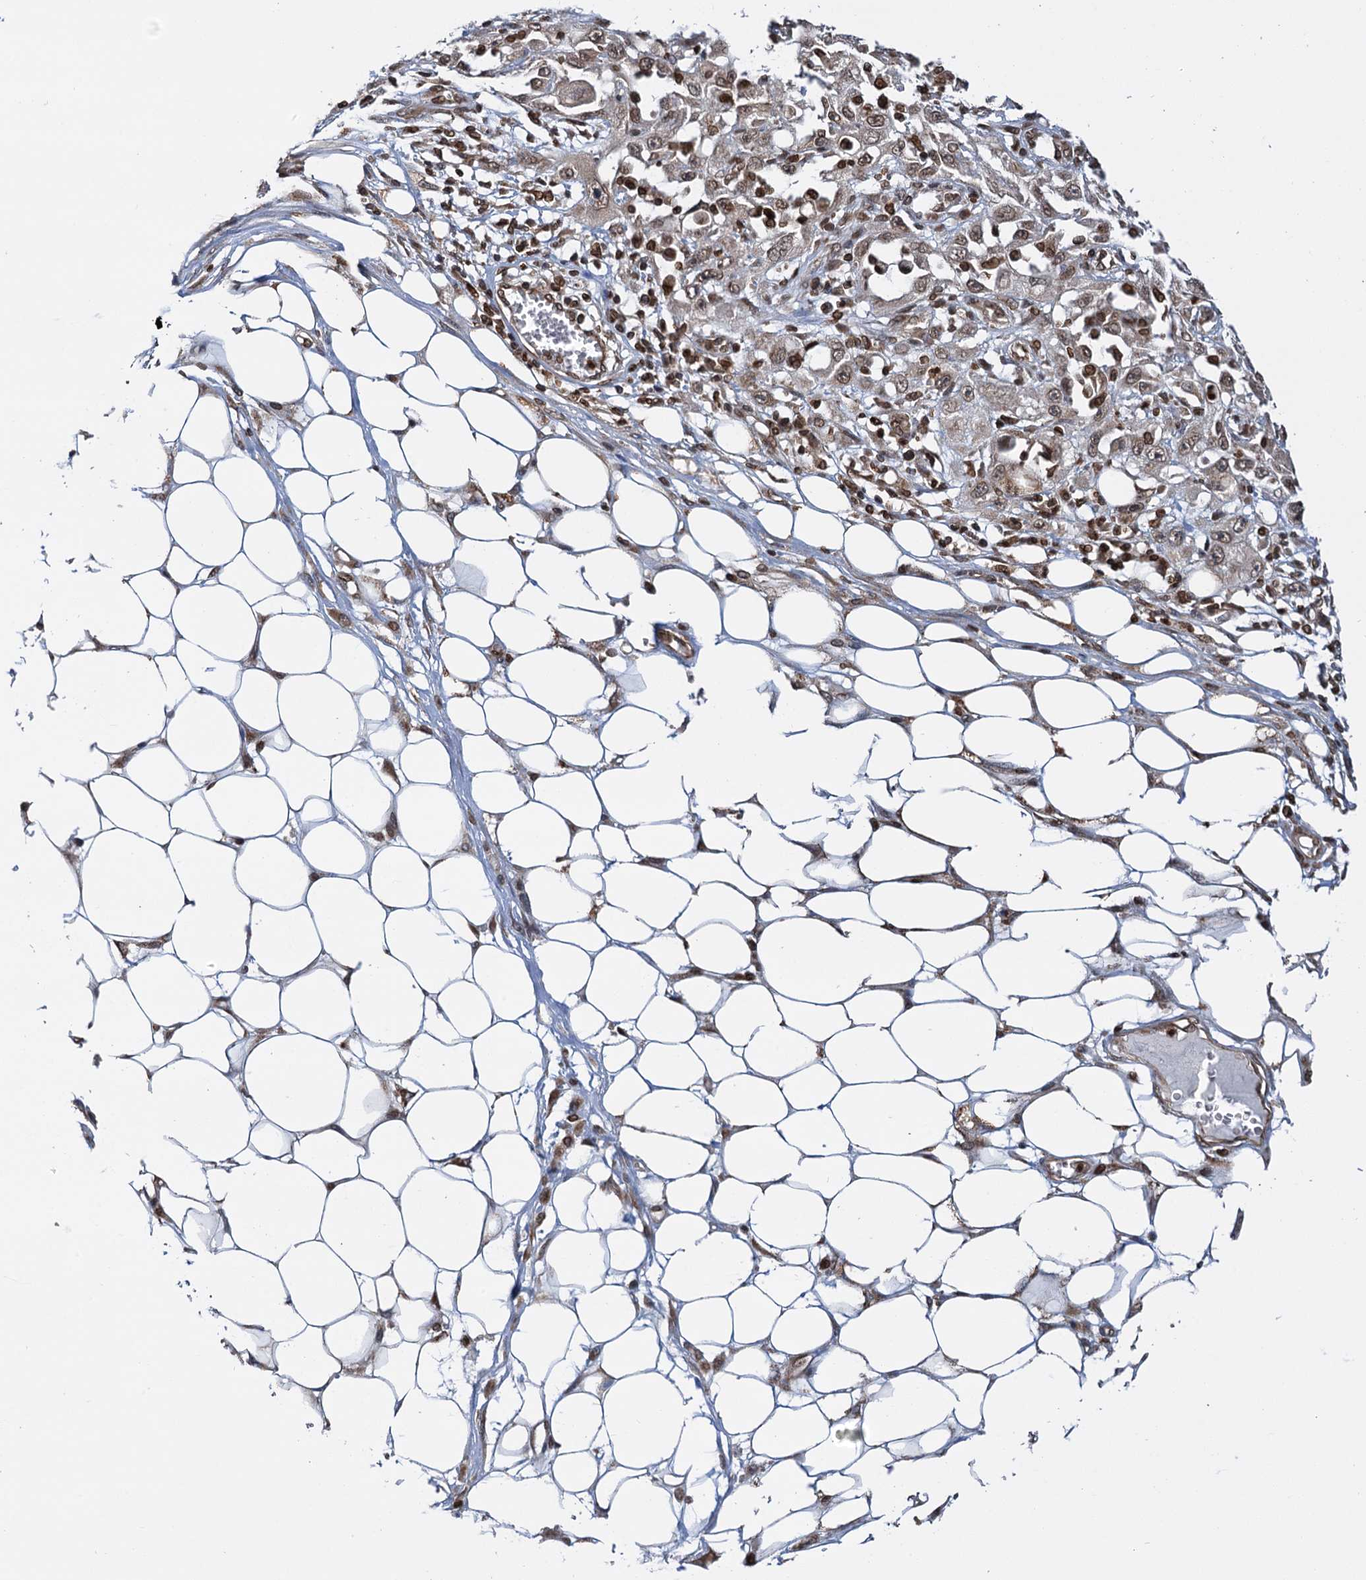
{"staining": {"intensity": "moderate", "quantity": ">75%", "location": "nuclear"}, "tissue": "skin cancer", "cell_type": "Tumor cells", "image_type": "cancer", "snomed": [{"axis": "morphology", "description": "Squamous cell carcinoma, NOS"}, {"axis": "morphology", "description": "Squamous cell carcinoma, metastatic, NOS"}, {"axis": "topography", "description": "Skin"}, {"axis": "topography", "description": "Lymph node"}], "caption": "Immunohistochemical staining of human skin cancer (squamous cell carcinoma) exhibits moderate nuclear protein positivity in approximately >75% of tumor cells. (Stains: DAB in brown, nuclei in blue, Microscopy: brightfield microscopy at high magnification).", "gene": "ZC3H13", "patient": {"sex": "male", "age": 75}}